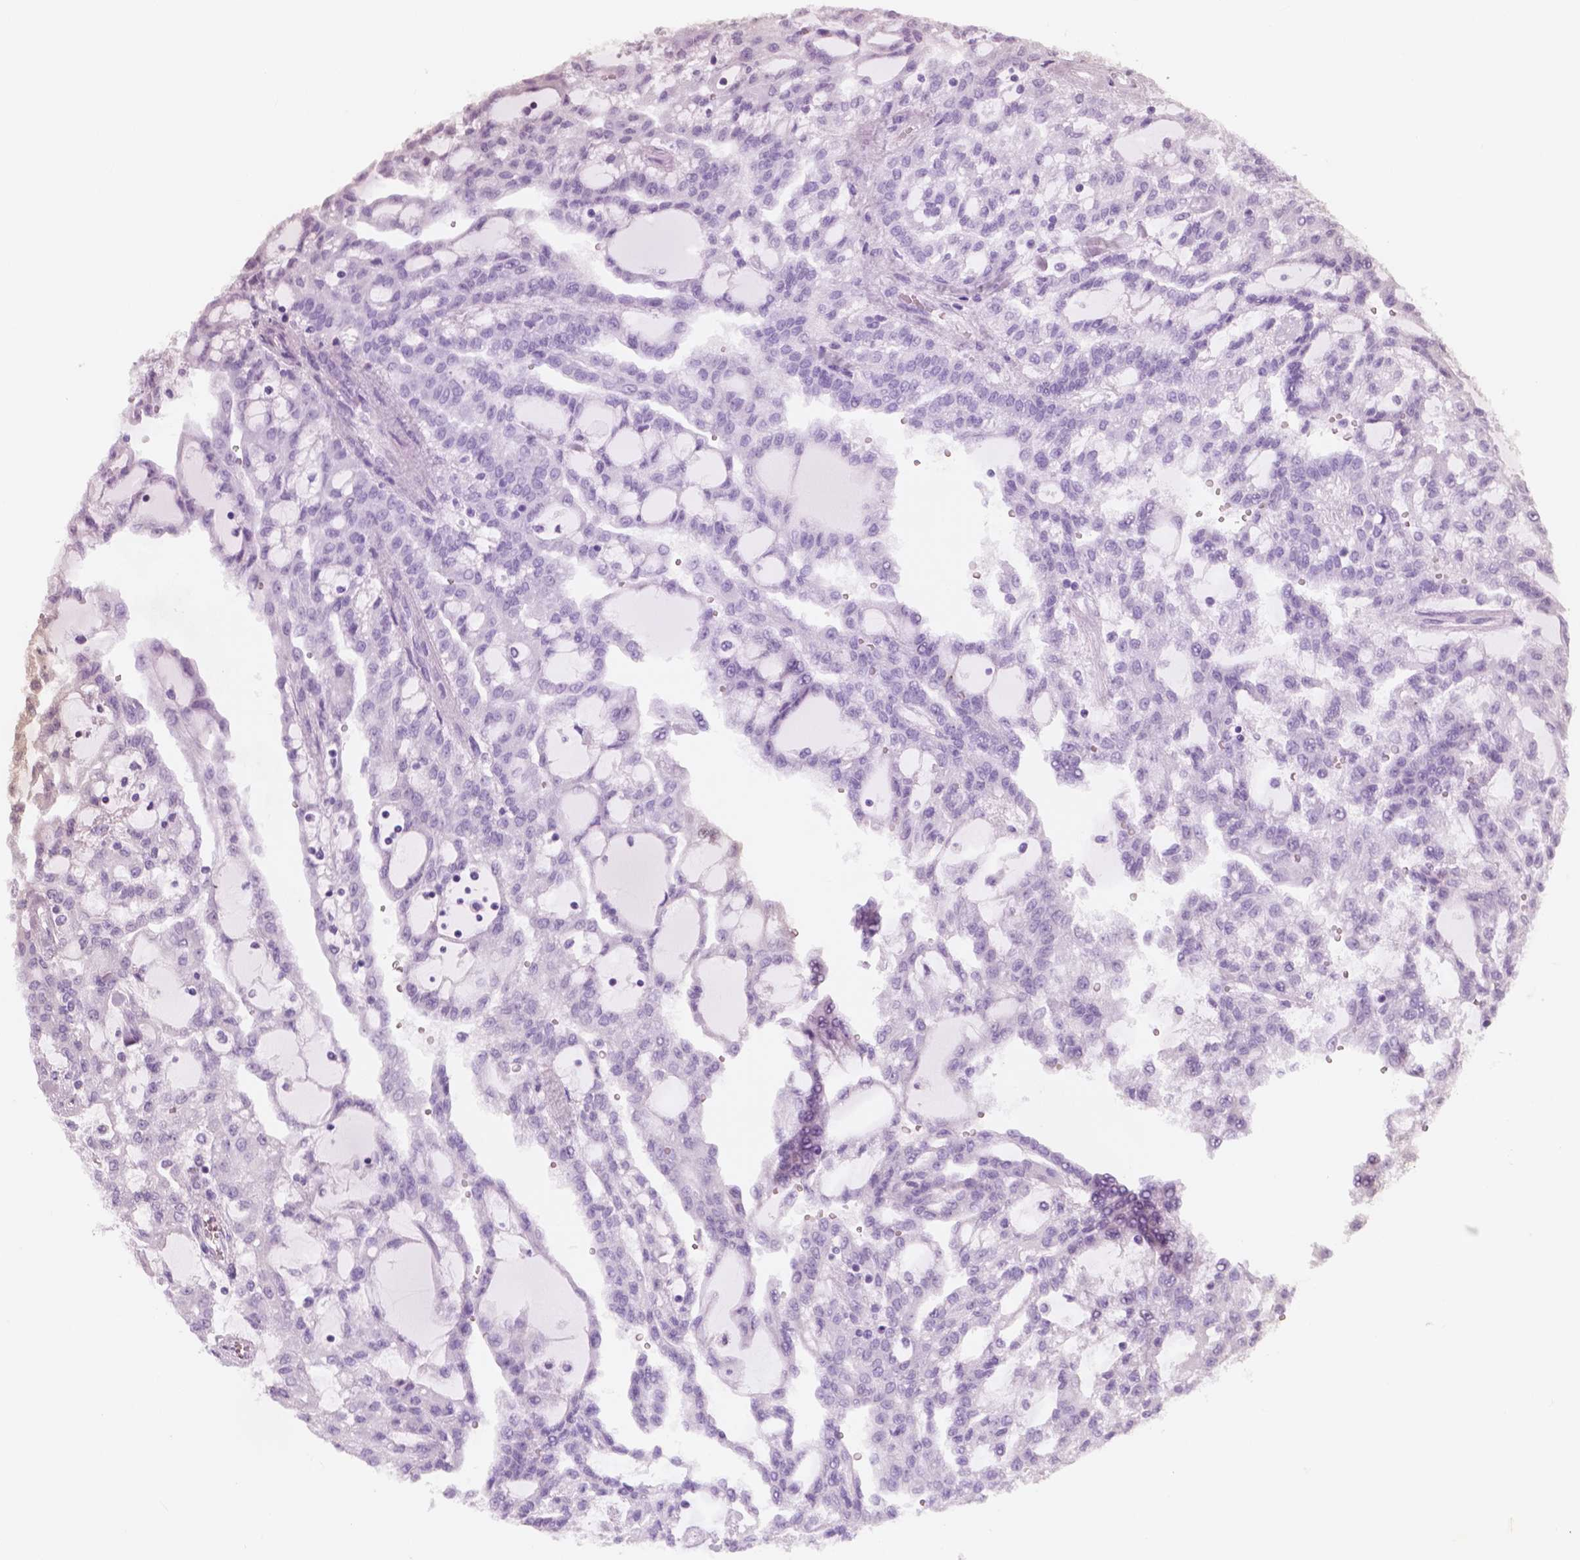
{"staining": {"intensity": "negative", "quantity": "none", "location": "none"}, "tissue": "renal cancer", "cell_type": "Tumor cells", "image_type": "cancer", "snomed": [{"axis": "morphology", "description": "Adenocarcinoma, NOS"}, {"axis": "topography", "description": "Kidney"}], "caption": "IHC photomicrograph of neoplastic tissue: renal adenocarcinoma stained with DAB (3,3'-diaminobenzidine) displays no significant protein staining in tumor cells.", "gene": "NECAB1", "patient": {"sex": "male", "age": 63}}